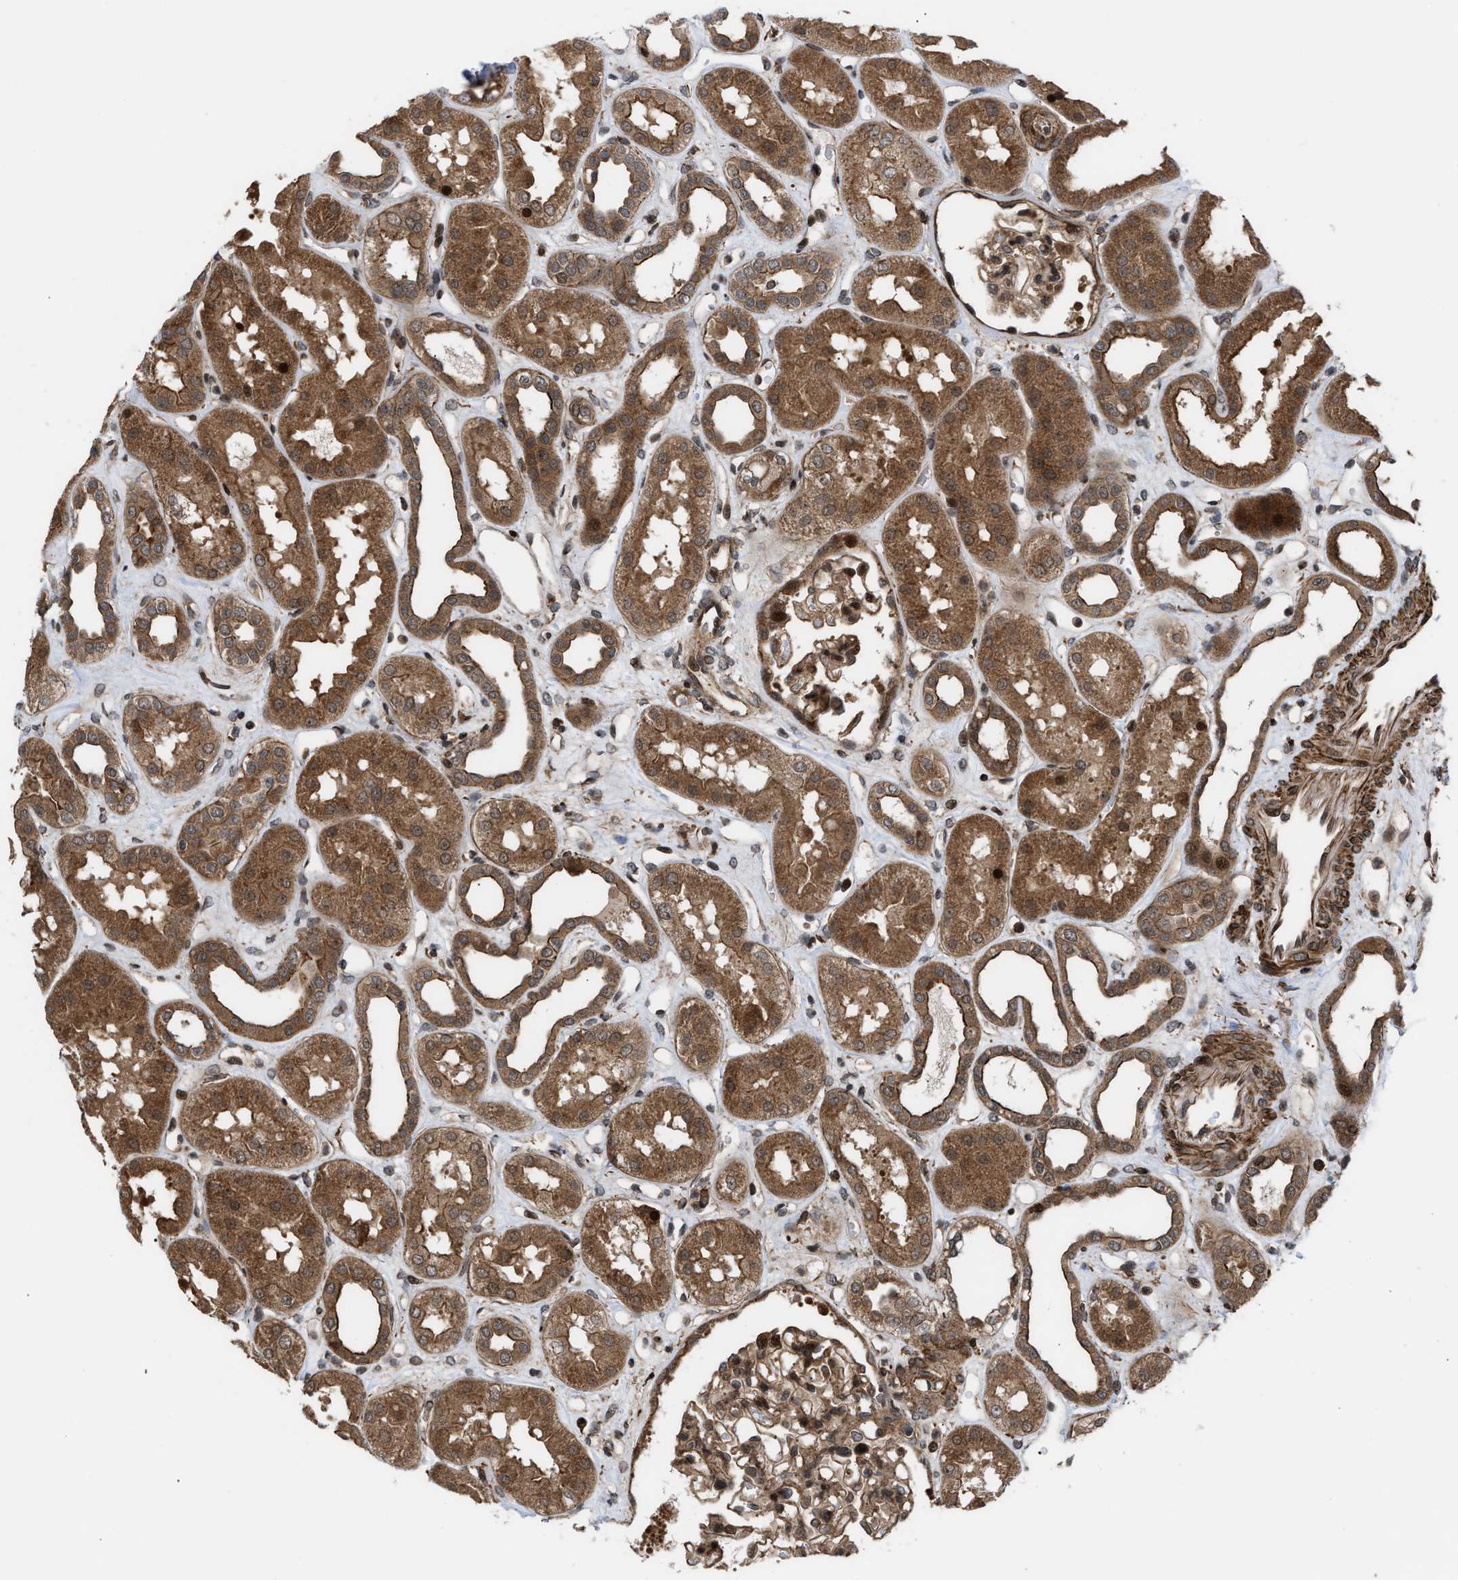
{"staining": {"intensity": "moderate", "quantity": ">75%", "location": "cytoplasmic/membranous,nuclear"}, "tissue": "kidney", "cell_type": "Cells in glomeruli", "image_type": "normal", "snomed": [{"axis": "morphology", "description": "Normal tissue, NOS"}, {"axis": "topography", "description": "Kidney"}], "caption": "Unremarkable kidney demonstrates moderate cytoplasmic/membranous,nuclear positivity in approximately >75% of cells in glomeruli Using DAB (brown) and hematoxylin (blue) stains, captured at high magnification using brightfield microscopy..", "gene": "STAU2", "patient": {"sex": "male", "age": 59}}